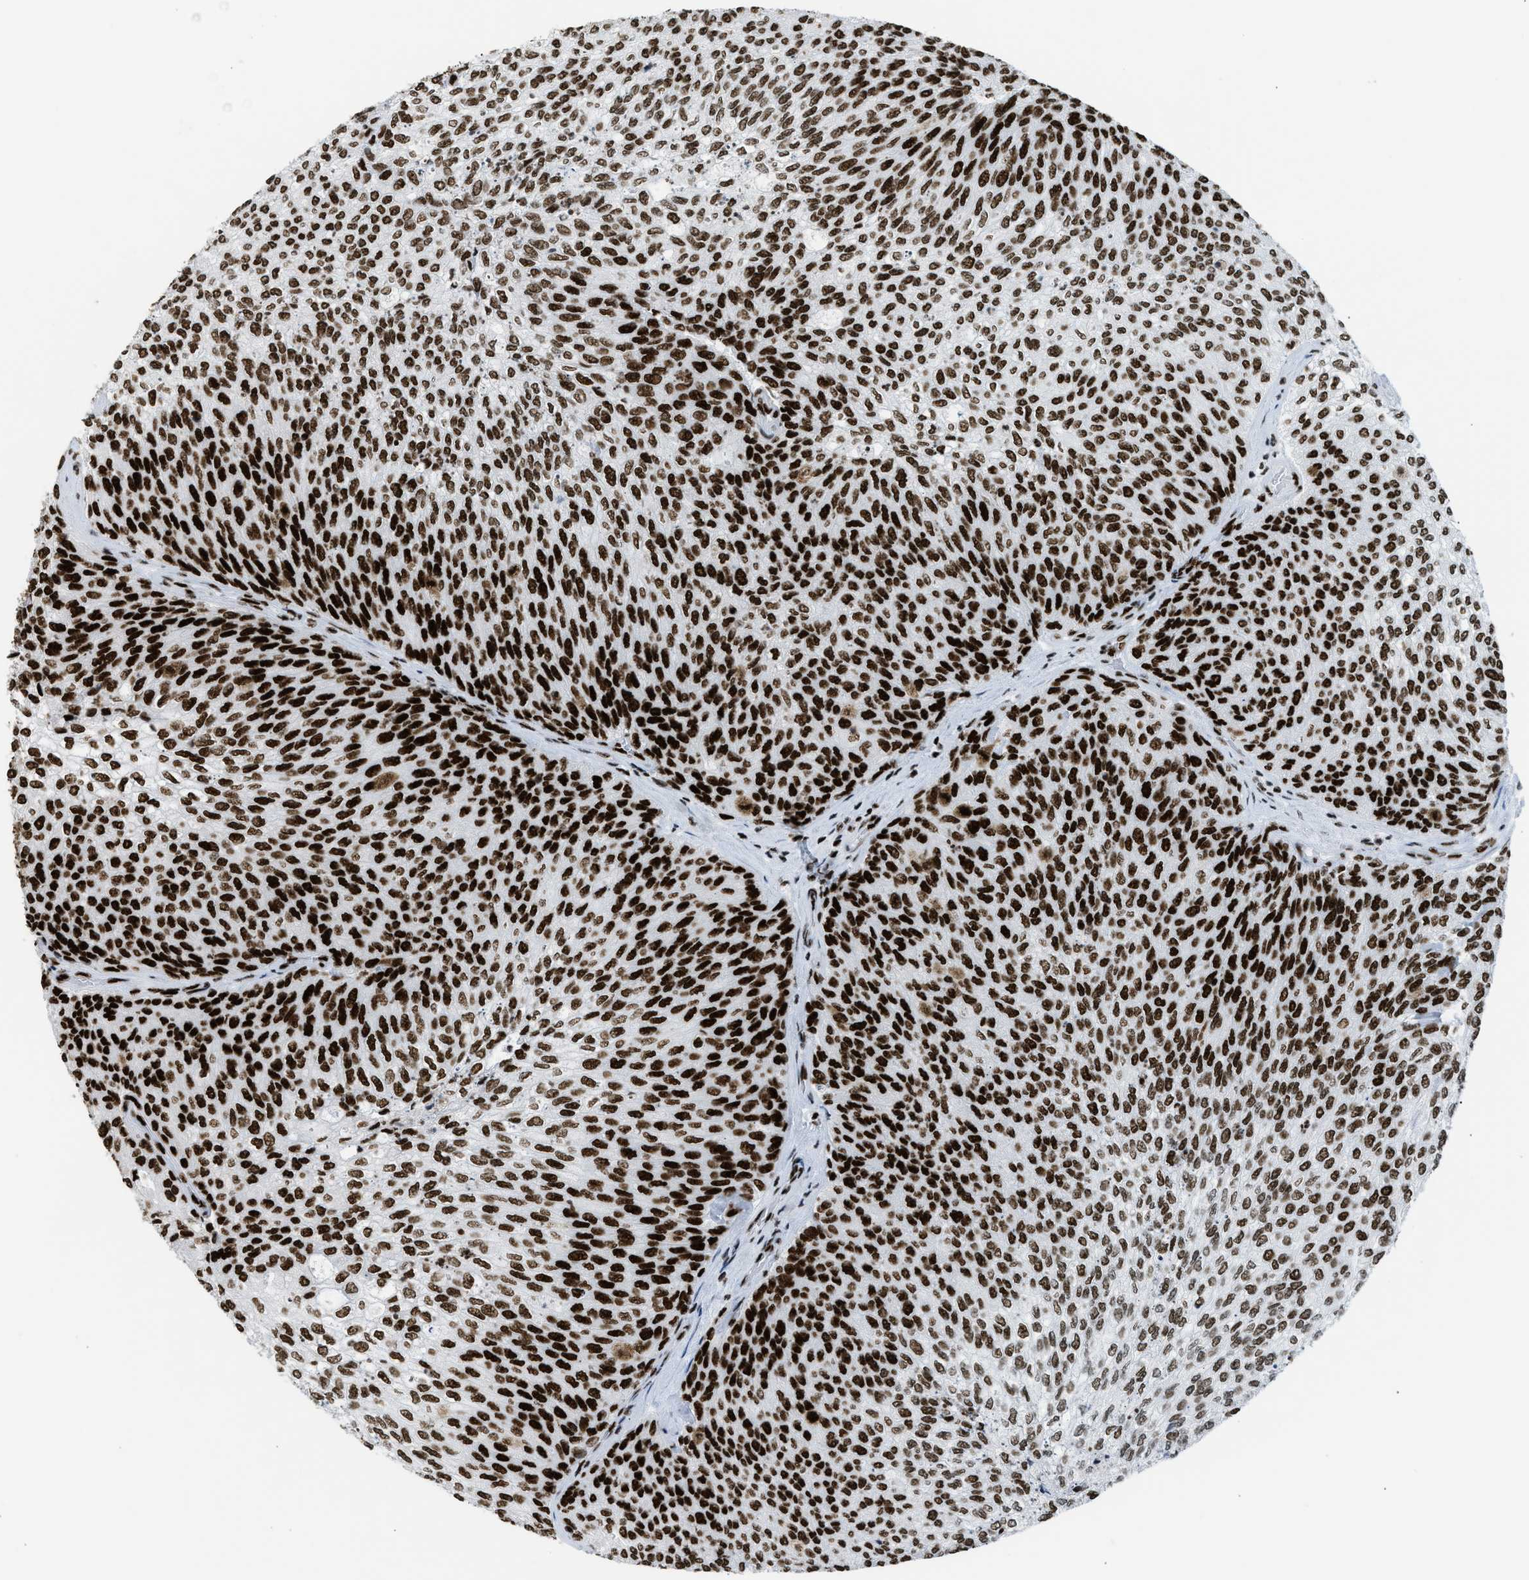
{"staining": {"intensity": "strong", "quantity": ">75%", "location": "nuclear"}, "tissue": "urothelial cancer", "cell_type": "Tumor cells", "image_type": "cancer", "snomed": [{"axis": "morphology", "description": "Urothelial carcinoma, Low grade"}, {"axis": "topography", "description": "Urinary bladder"}], "caption": "Urothelial cancer tissue reveals strong nuclear positivity in approximately >75% of tumor cells, visualized by immunohistochemistry.", "gene": "PIF1", "patient": {"sex": "female", "age": 79}}